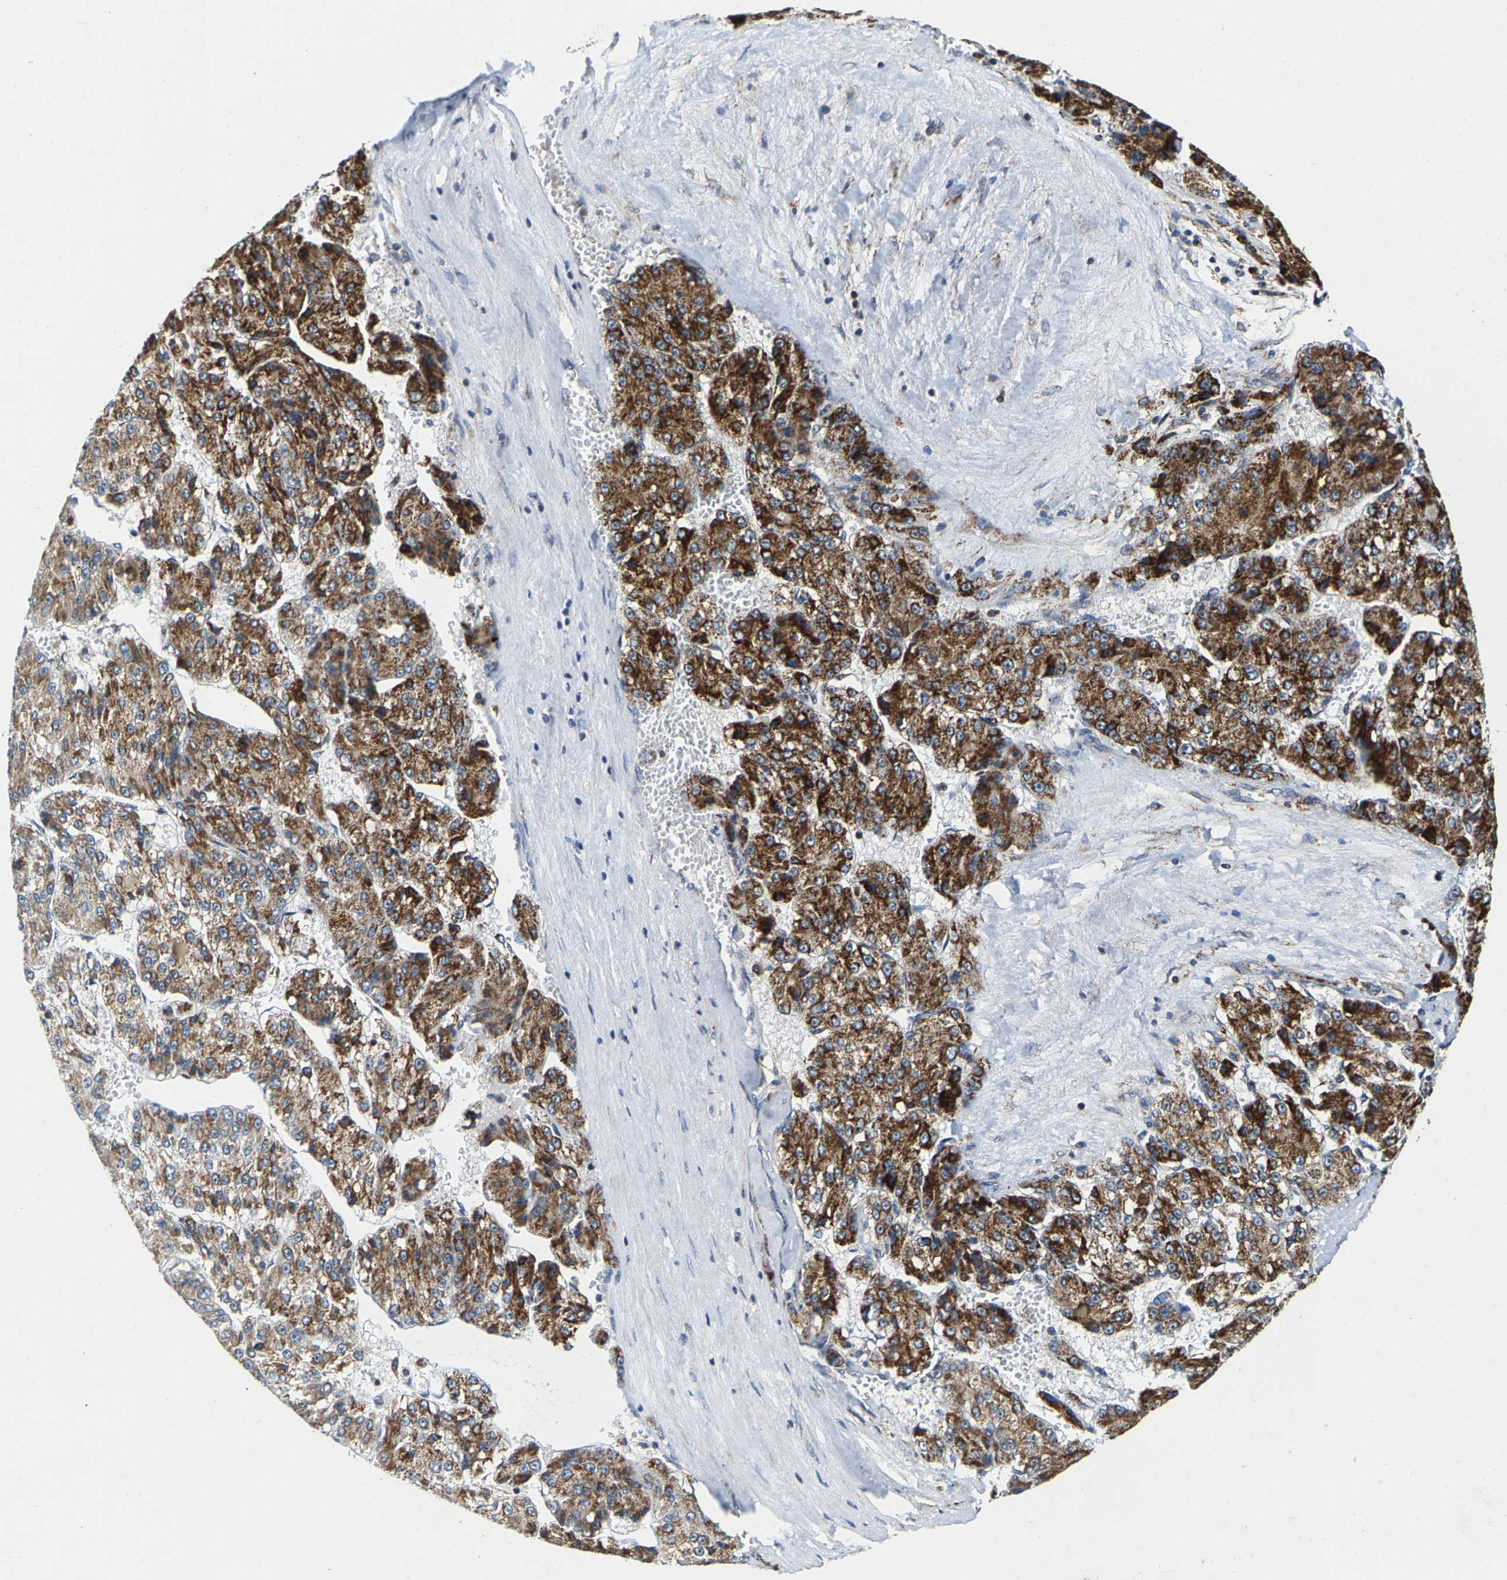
{"staining": {"intensity": "strong", "quantity": "25%-75%", "location": "cytoplasmic/membranous"}, "tissue": "liver cancer", "cell_type": "Tumor cells", "image_type": "cancer", "snomed": [{"axis": "morphology", "description": "Carcinoma, Hepatocellular, NOS"}, {"axis": "topography", "description": "Liver"}], "caption": "This photomicrograph displays immunohistochemistry staining of liver cancer, with high strong cytoplasmic/membranous staining in about 25%-75% of tumor cells.", "gene": "SHMT2", "patient": {"sex": "female", "age": 73}}